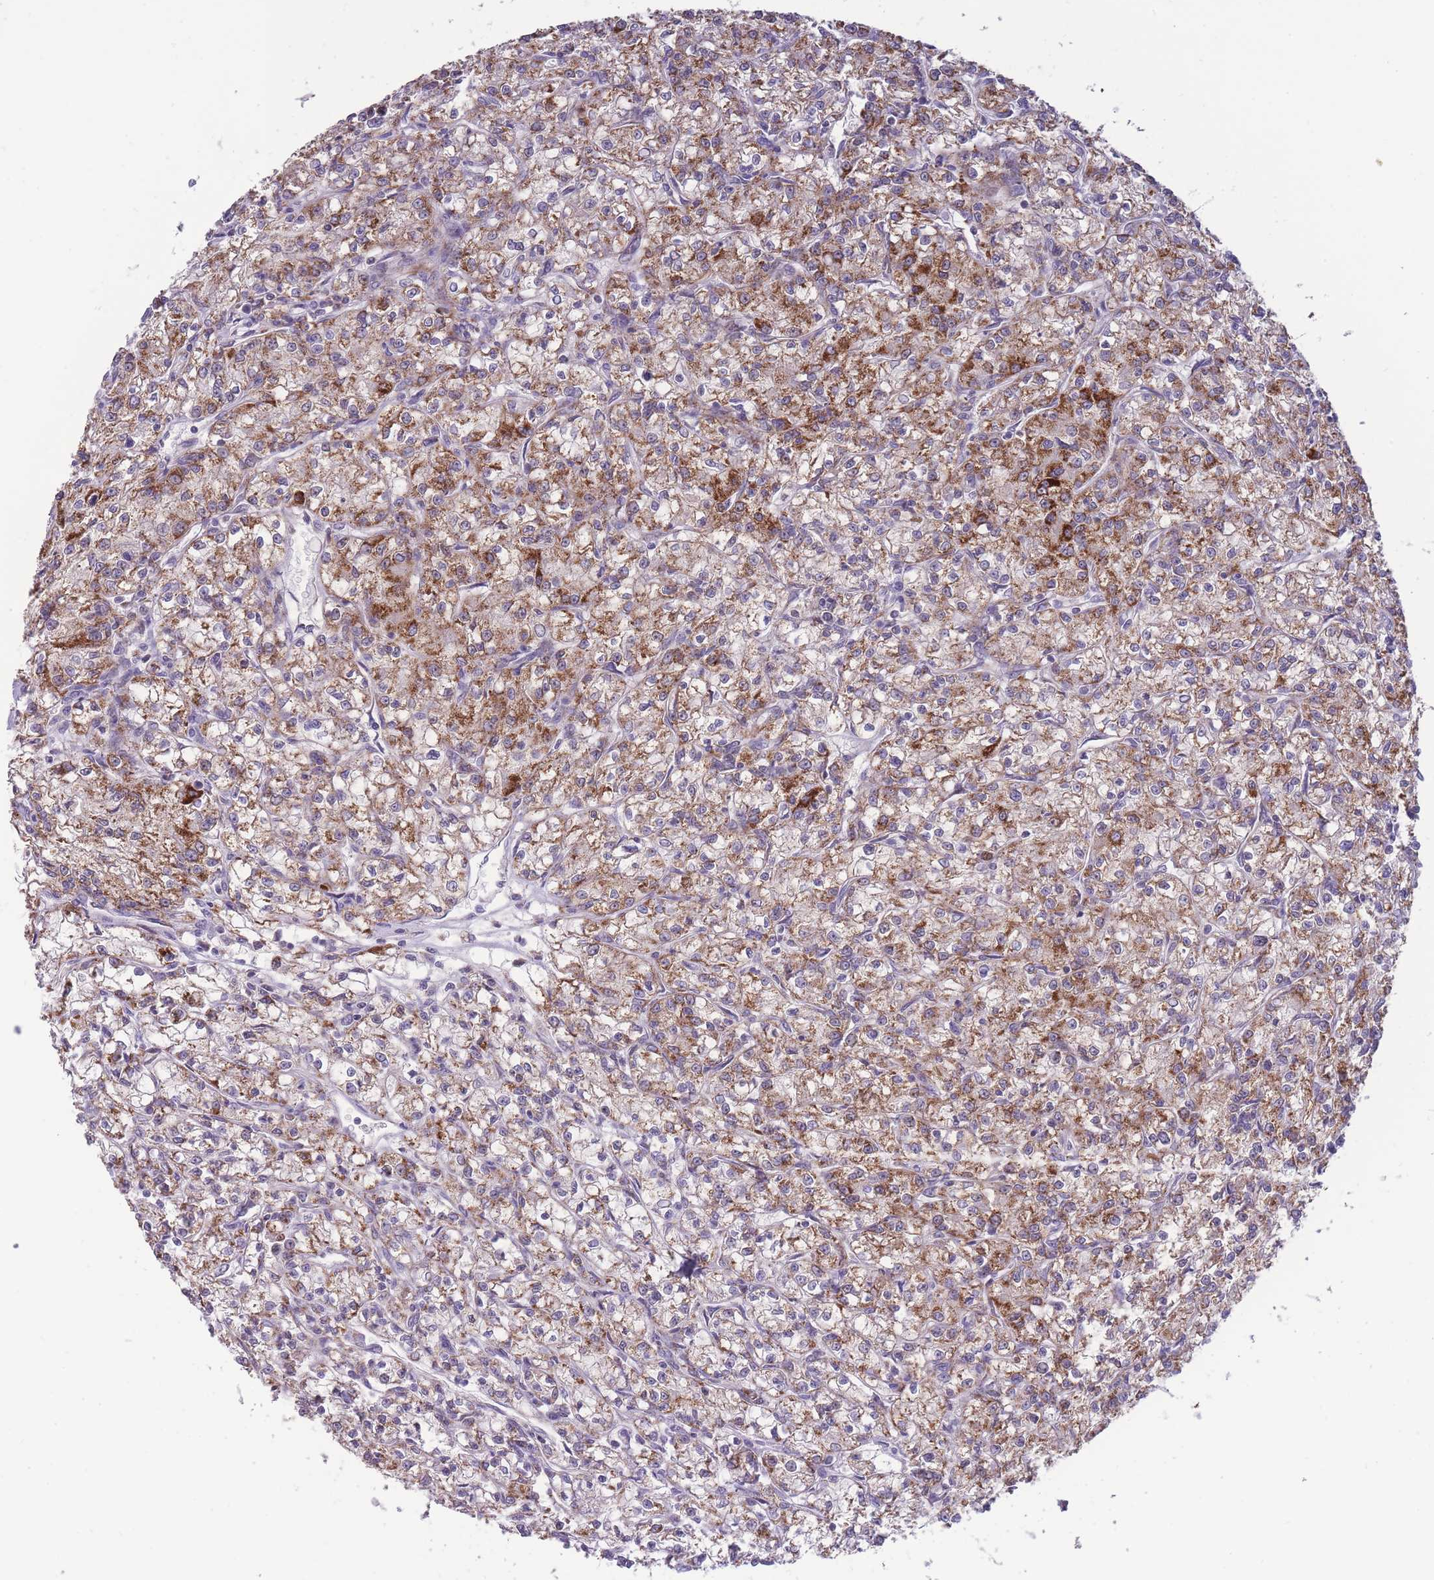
{"staining": {"intensity": "moderate", "quantity": ">75%", "location": "cytoplasmic/membranous"}, "tissue": "renal cancer", "cell_type": "Tumor cells", "image_type": "cancer", "snomed": [{"axis": "morphology", "description": "Adenocarcinoma, NOS"}, {"axis": "topography", "description": "Kidney"}], "caption": "Adenocarcinoma (renal) was stained to show a protein in brown. There is medium levels of moderate cytoplasmic/membranous expression in approximately >75% of tumor cells.", "gene": "MCIDAS", "patient": {"sex": "female", "age": 59}}